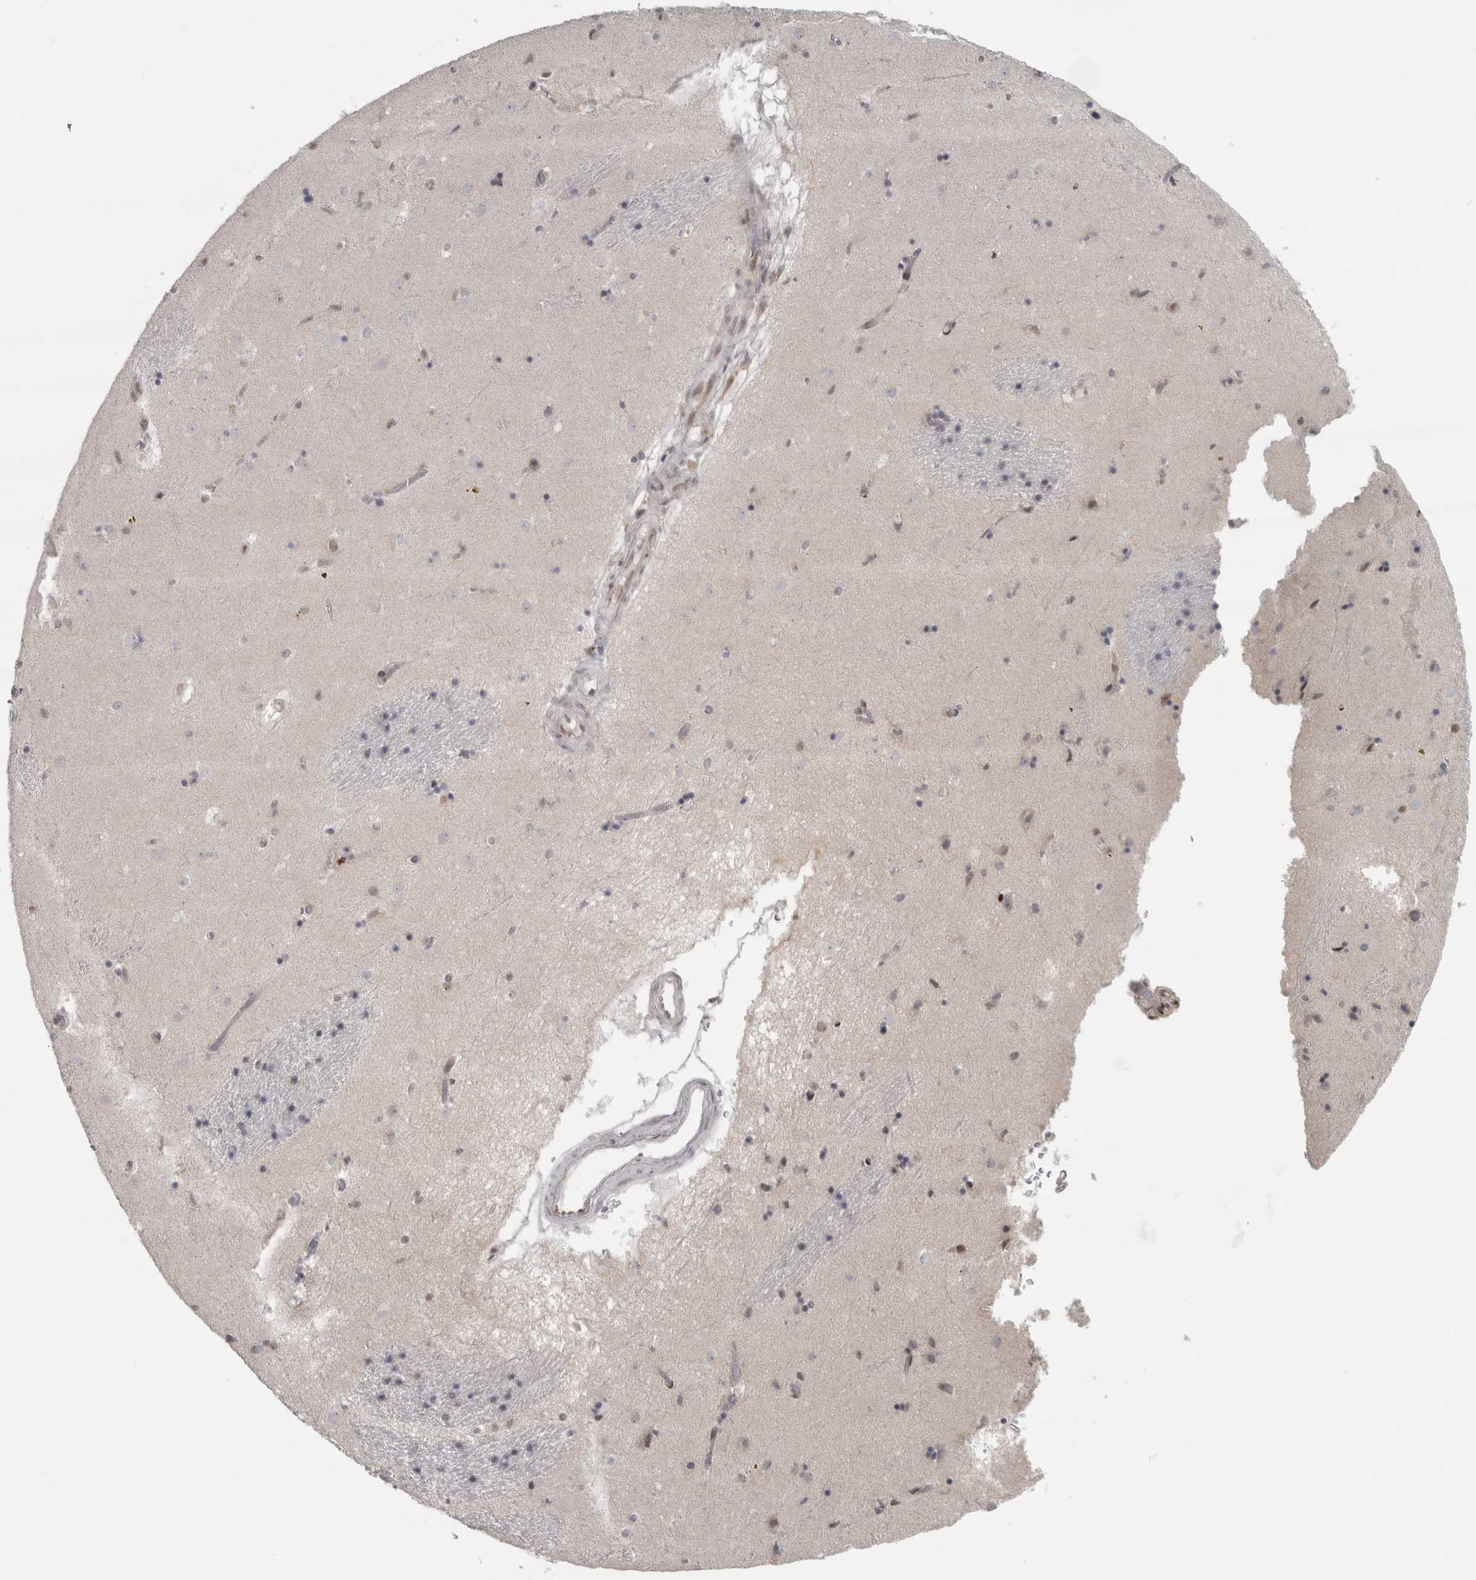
{"staining": {"intensity": "weak", "quantity": "<25%", "location": "nuclear"}, "tissue": "caudate", "cell_type": "Glial cells", "image_type": "normal", "snomed": [{"axis": "morphology", "description": "Normal tissue, NOS"}, {"axis": "topography", "description": "Lateral ventricle wall"}], "caption": "An IHC image of unremarkable caudate is shown. There is no staining in glial cells of caudate. (Brightfield microscopy of DAB IHC at high magnification).", "gene": "MICU3", "patient": {"sex": "male", "age": 70}}